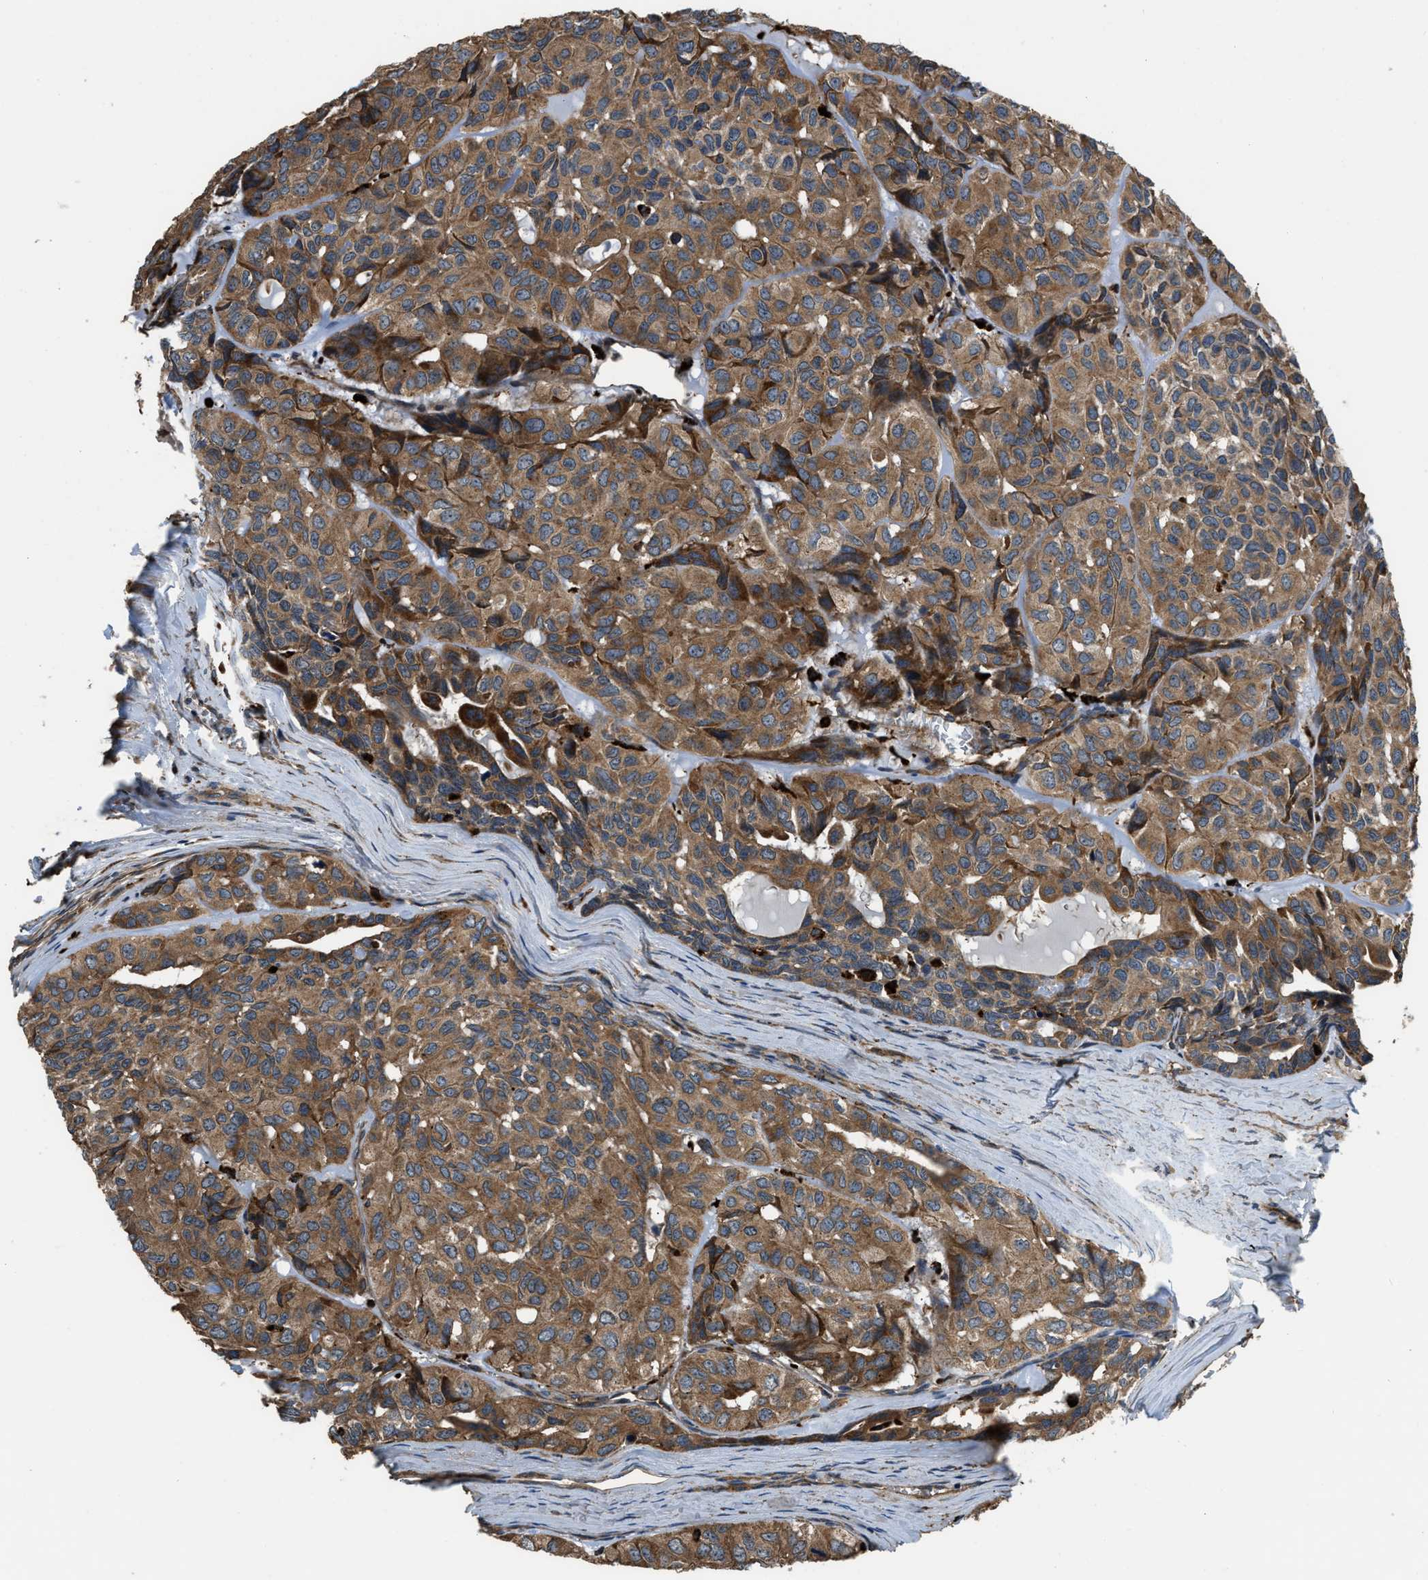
{"staining": {"intensity": "strong", "quantity": ">75%", "location": "cytoplasmic/membranous"}, "tissue": "head and neck cancer", "cell_type": "Tumor cells", "image_type": "cancer", "snomed": [{"axis": "morphology", "description": "Adenocarcinoma, NOS"}, {"axis": "topography", "description": "Salivary gland, NOS"}, {"axis": "topography", "description": "Head-Neck"}], "caption": "Tumor cells demonstrate high levels of strong cytoplasmic/membranous expression in about >75% of cells in human adenocarcinoma (head and neck).", "gene": "GGH", "patient": {"sex": "female", "age": 76}}